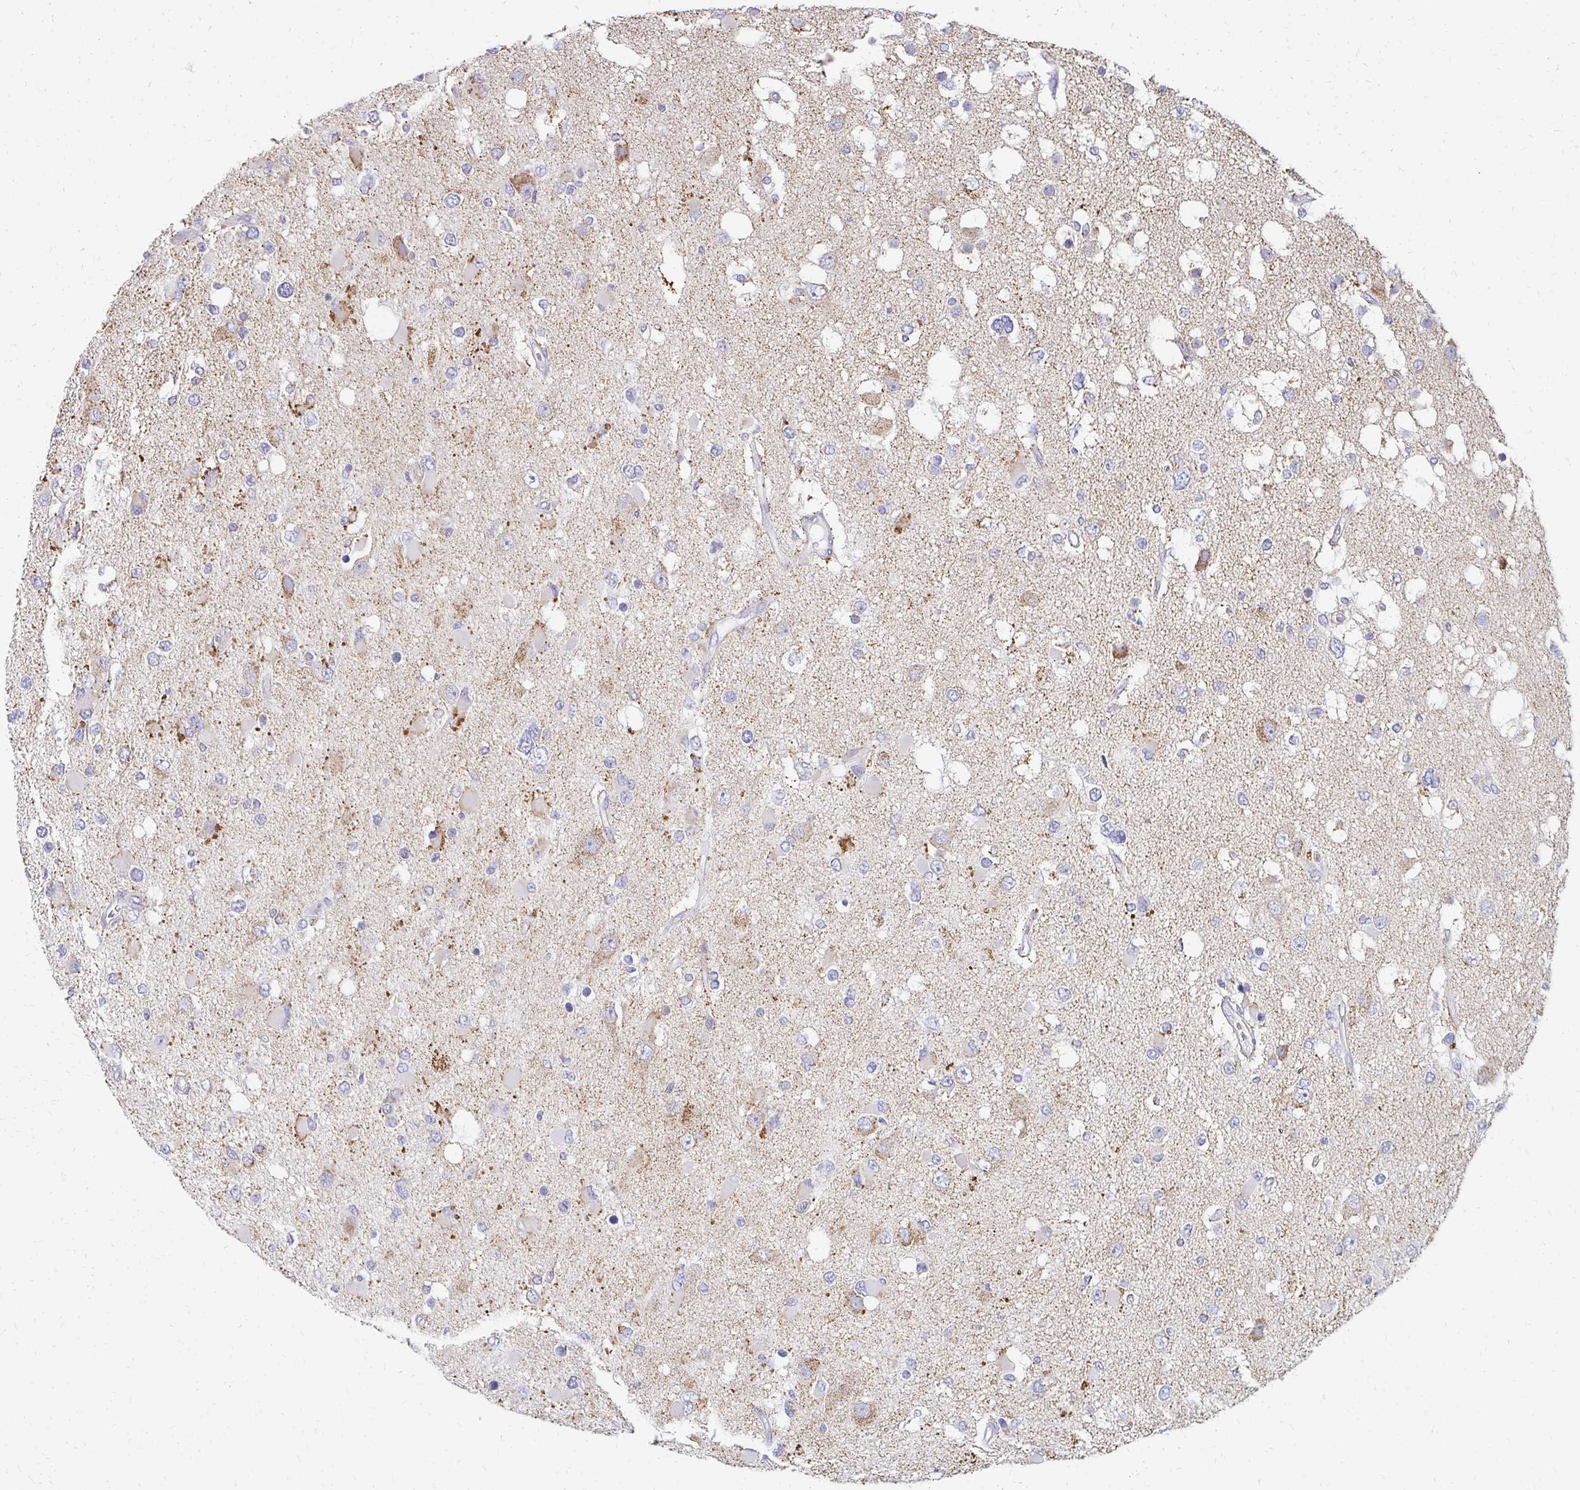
{"staining": {"intensity": "moderate", "quantity": "<25%", "location": "cytoplasmic/membranous"}, "tissue": "glioma", "cell_type": "Tumor cells", "image_type": "cancer", "snomed": [{"axis": "morphology", "description": "Glioma, malignant, High grade"}, {"axis": "topography", "description": "Brain"}], "caption": "Immunohistochemistry (IHC) histopathology image of neoplastic tissue: malignant glioma (high-grade) stained using immunohistochemistry (IHC) shows low levels of moderate protein expression localized specifically in the cytoplasmic/membranous of tumor cells, appearing as a cytoplasmic/membranous brown color.", "gene": "OR10V1", "patient": {"sex": "male", "age": 53}}